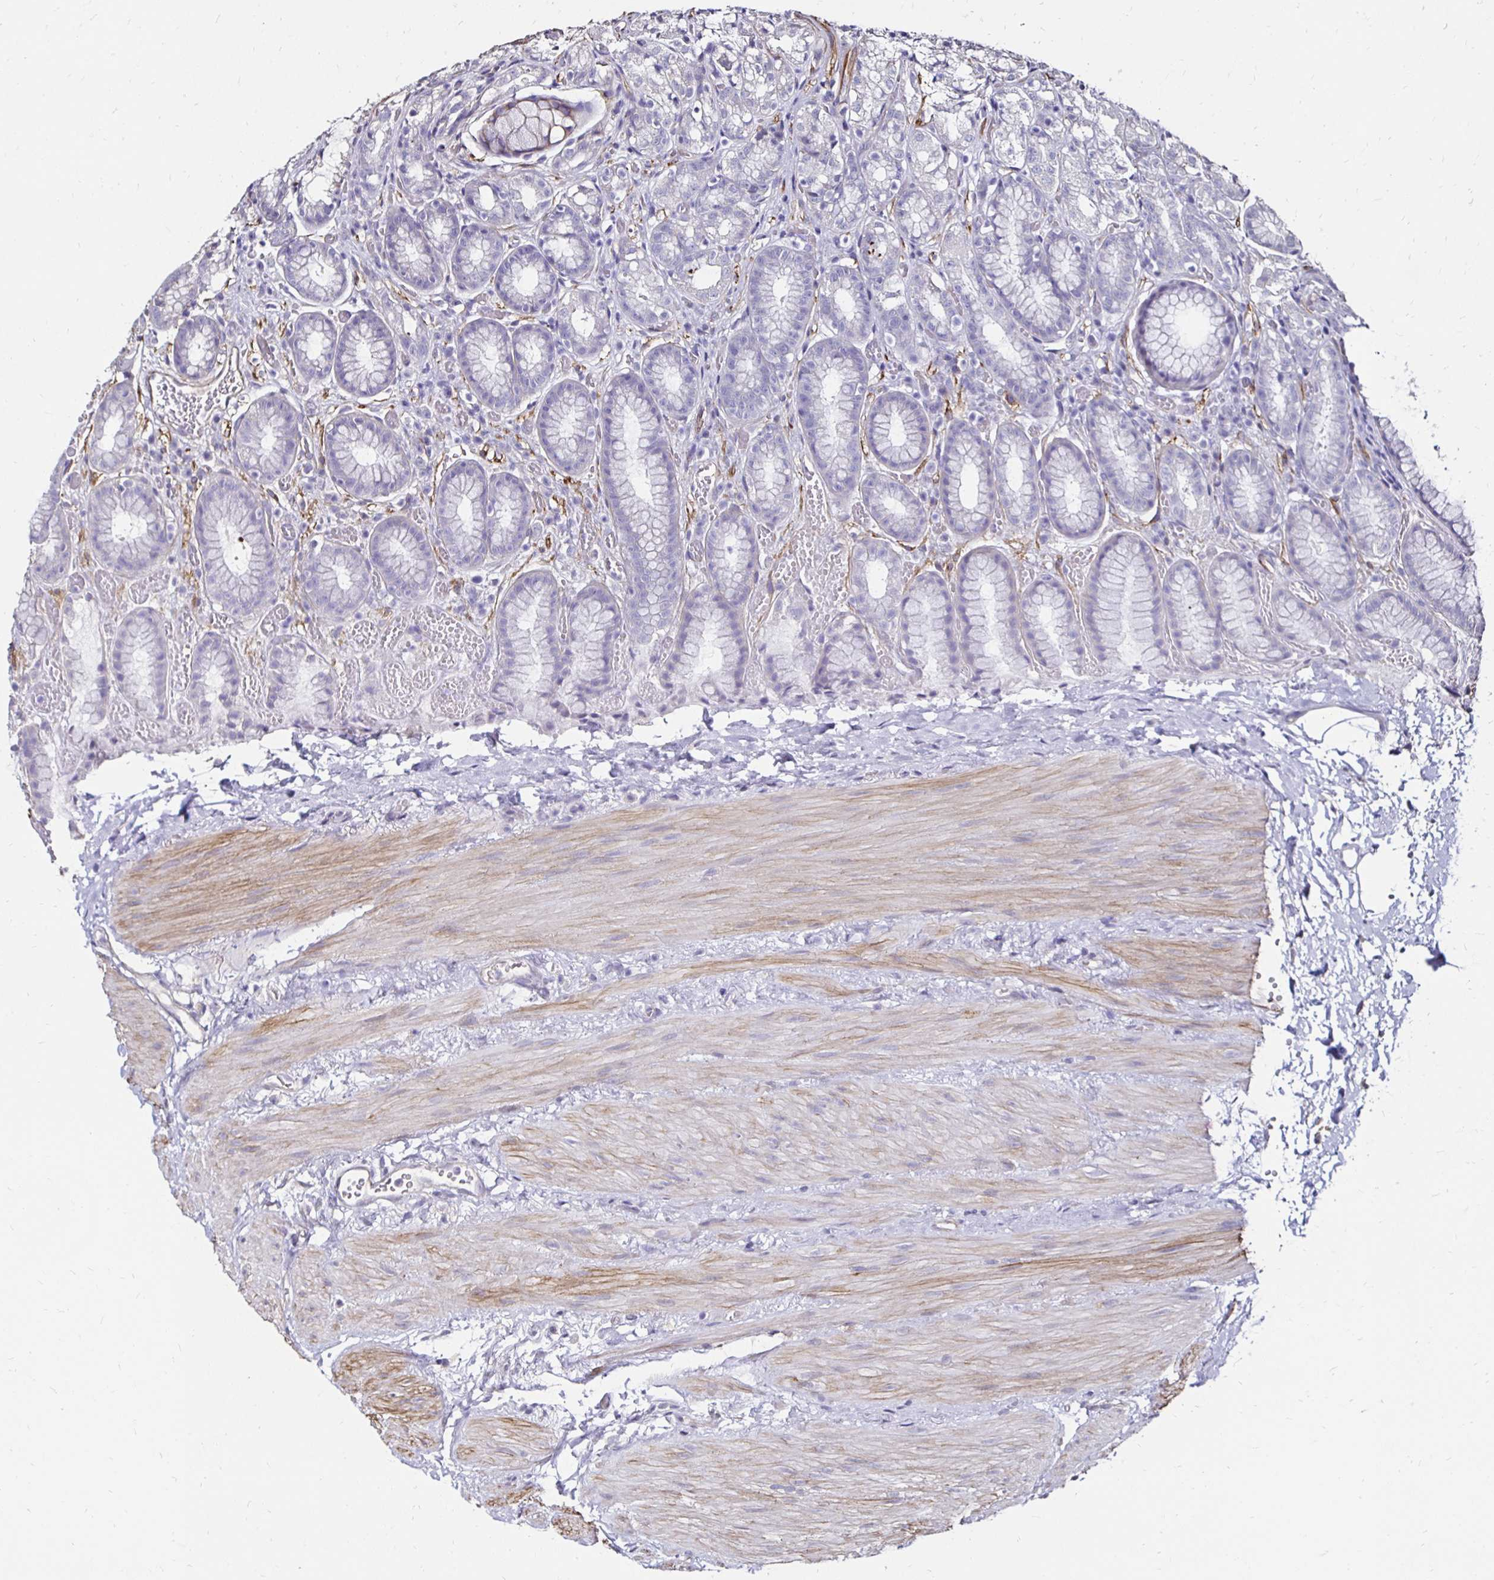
{"staining": {"intensity": "negative", "quantity": "none", "location": "none"}, "tissue": "stomach", "cell_type": "Glandular cells", "image_type": "normal", "snomed": [{"axis": "morphology", "description": "Normal tissue, NOS"}, {"axis": "topography", "description": "Stomach"}], "caption": "An image of human stomach is negative for staining in glandular cells. (Stains: DAB IHC with hematoxylin counter stain, Microscopy: brightfield microscopy at high magnification).", "gene": "ITGB1", "patient": {"sex": "male", "age": 70}}